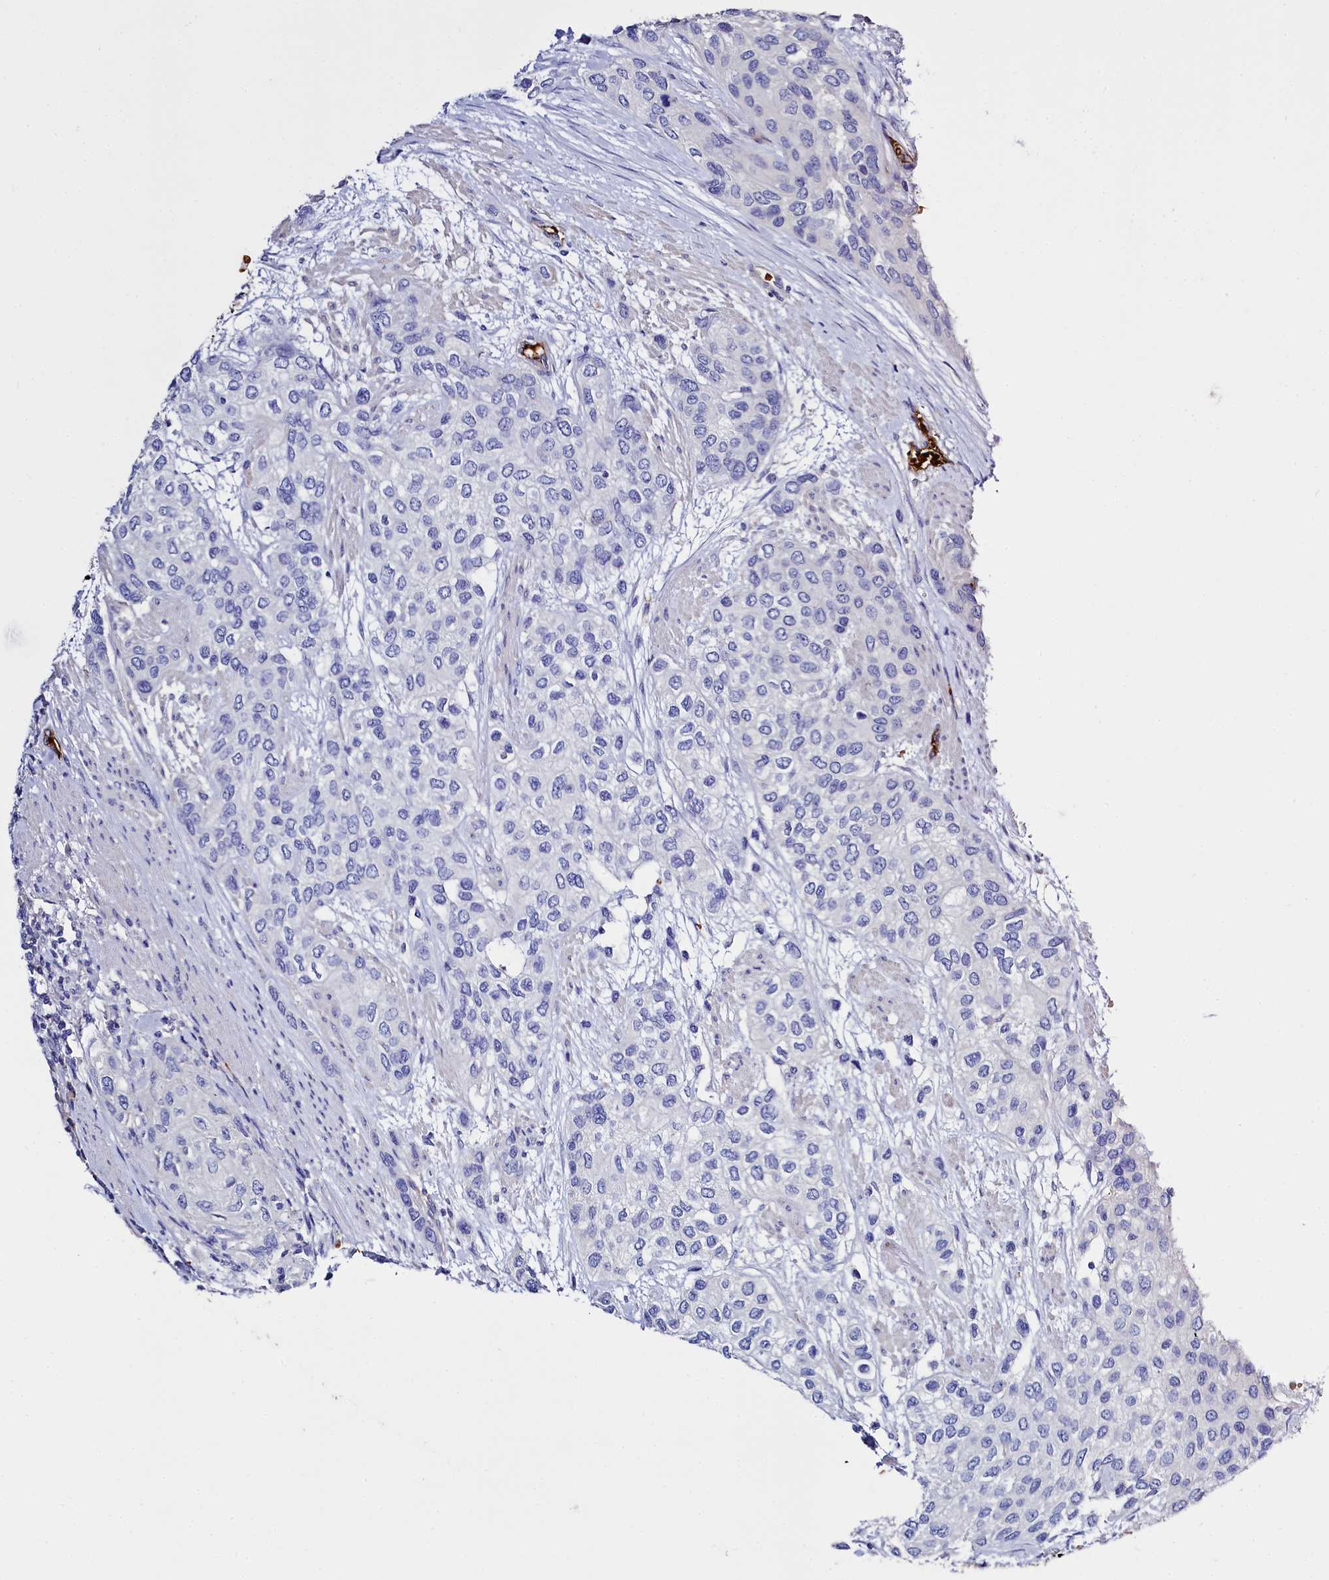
{"staining": {"intensity": "negative", "quantity": "none", "location": "none"}, "tissue": "urothelial cancer", "cell_type": "Tumor cells", "image_type": "cancer", "snomed": [{"axis": "morphology", "description": "Normal tissue, NOS"}, {"axis": "morphology", "description": "Urothelial carcinoma, High grade"}, {"axis": "topography", "description": "Vascular tissue"}, {"axis": "topography", "description": "Urinary bladder"}], "caption": "A histopathology image of urothelial cancer stained for a protein displays no brown staining in tumor cells. The staining is performed using DAB (3,3'-diaminobenzidine) brown chromogen with nuclei counter-stained in using hematoxylin.", "gene": "RPUSD3", "patient": {"sex": "female", "age": 56}}